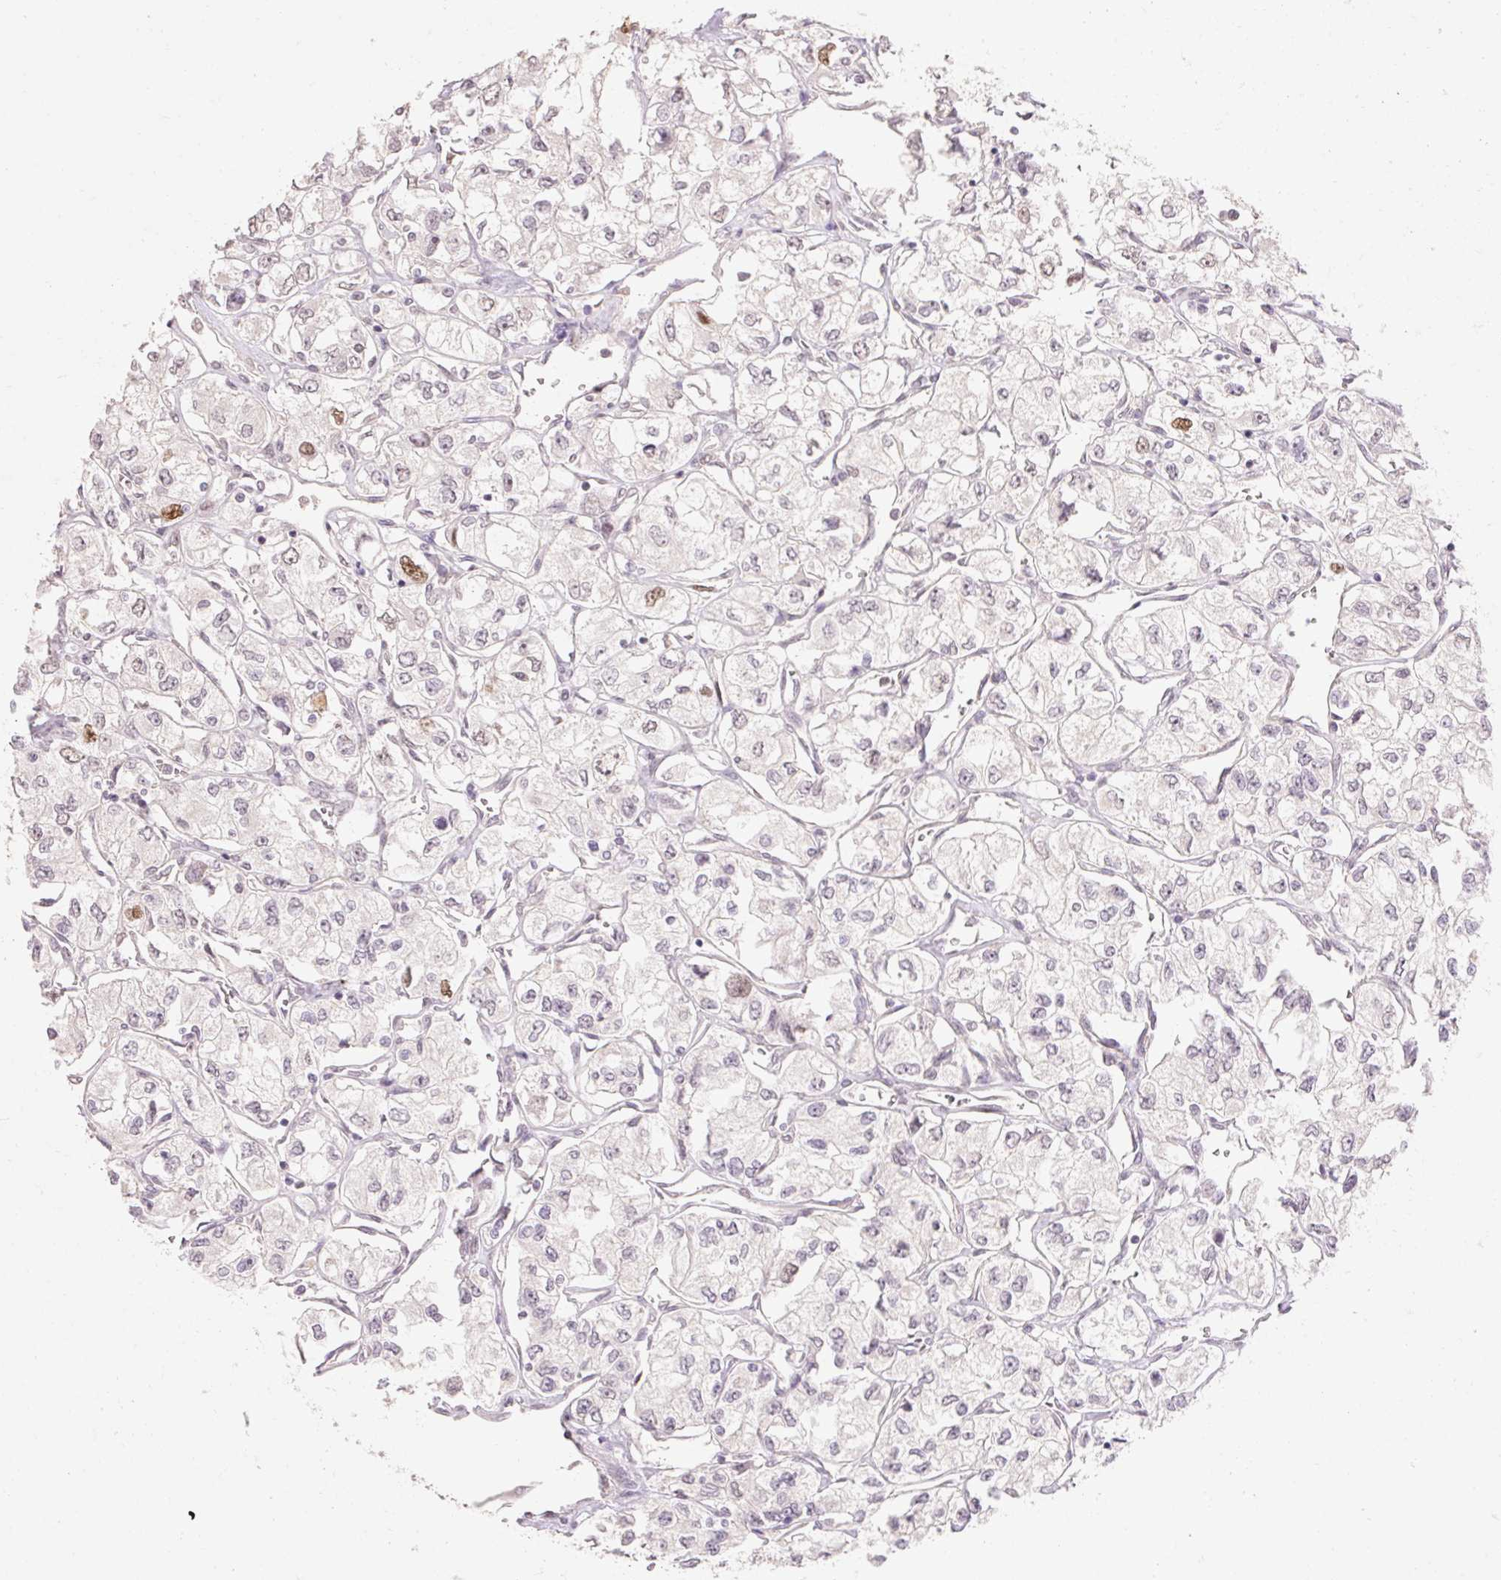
{"staining": {"intensity": "moderate", "quantity": "<25%", "location": "nuclear"}, "tissue": "renal cancer", "cell_type": "Tumor cells", "image_type": "cancer", "snomed": [{"axis": "morphology", "description": "Adenocarcinoma, NOS"}, {"axis": "topography", "description": "Kidney"}], "caption": "The photomicrograph exhibits immunohistochemical staining of renal cancer (adenocarcinoma). There is moderate nuclear staining is present in approximately <25% of tumor cells.", "gene": "SKP2", "patient": {"sex": "female", "age": 59}}